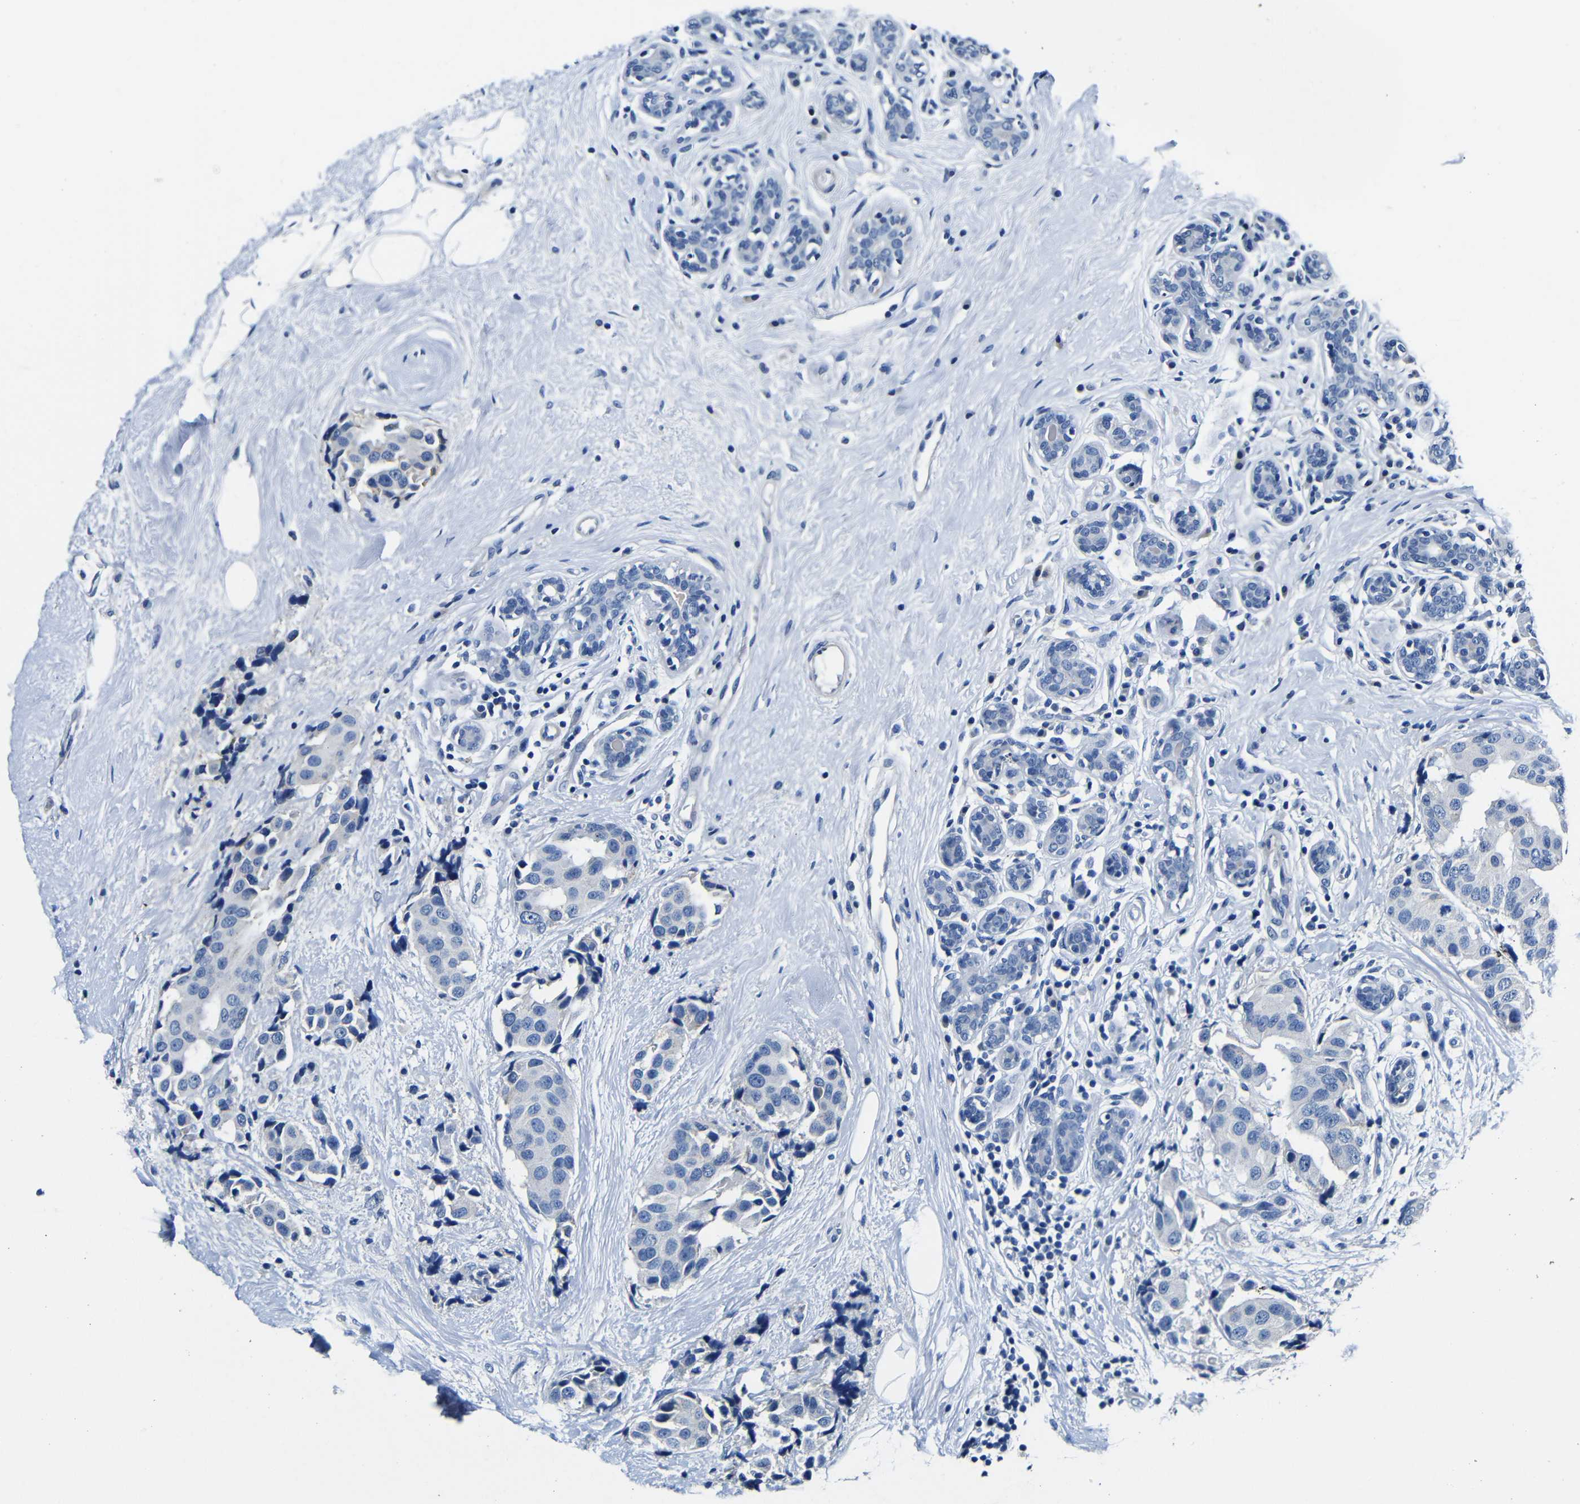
{"staining": {"intensity": "negative", "quantity": "none", "location": "none"}, "tissue": "breast cancer", "cell_type": "Tumor cells", "image_type": "cancer", "snomed": [{"axis": "morphology", "description": "Normal tissue, NOS"}, {"axis": "morphology", "description": "Duct carcinoma"}, {"axis": "topography", "description": "Breast"}], "caption": "Immunohistochemical staining of human breast cancer exhibits no significant staining in tumor cells.", "gene": "TNFAIP1", "patient": {"sex": "female", "age": 39}}